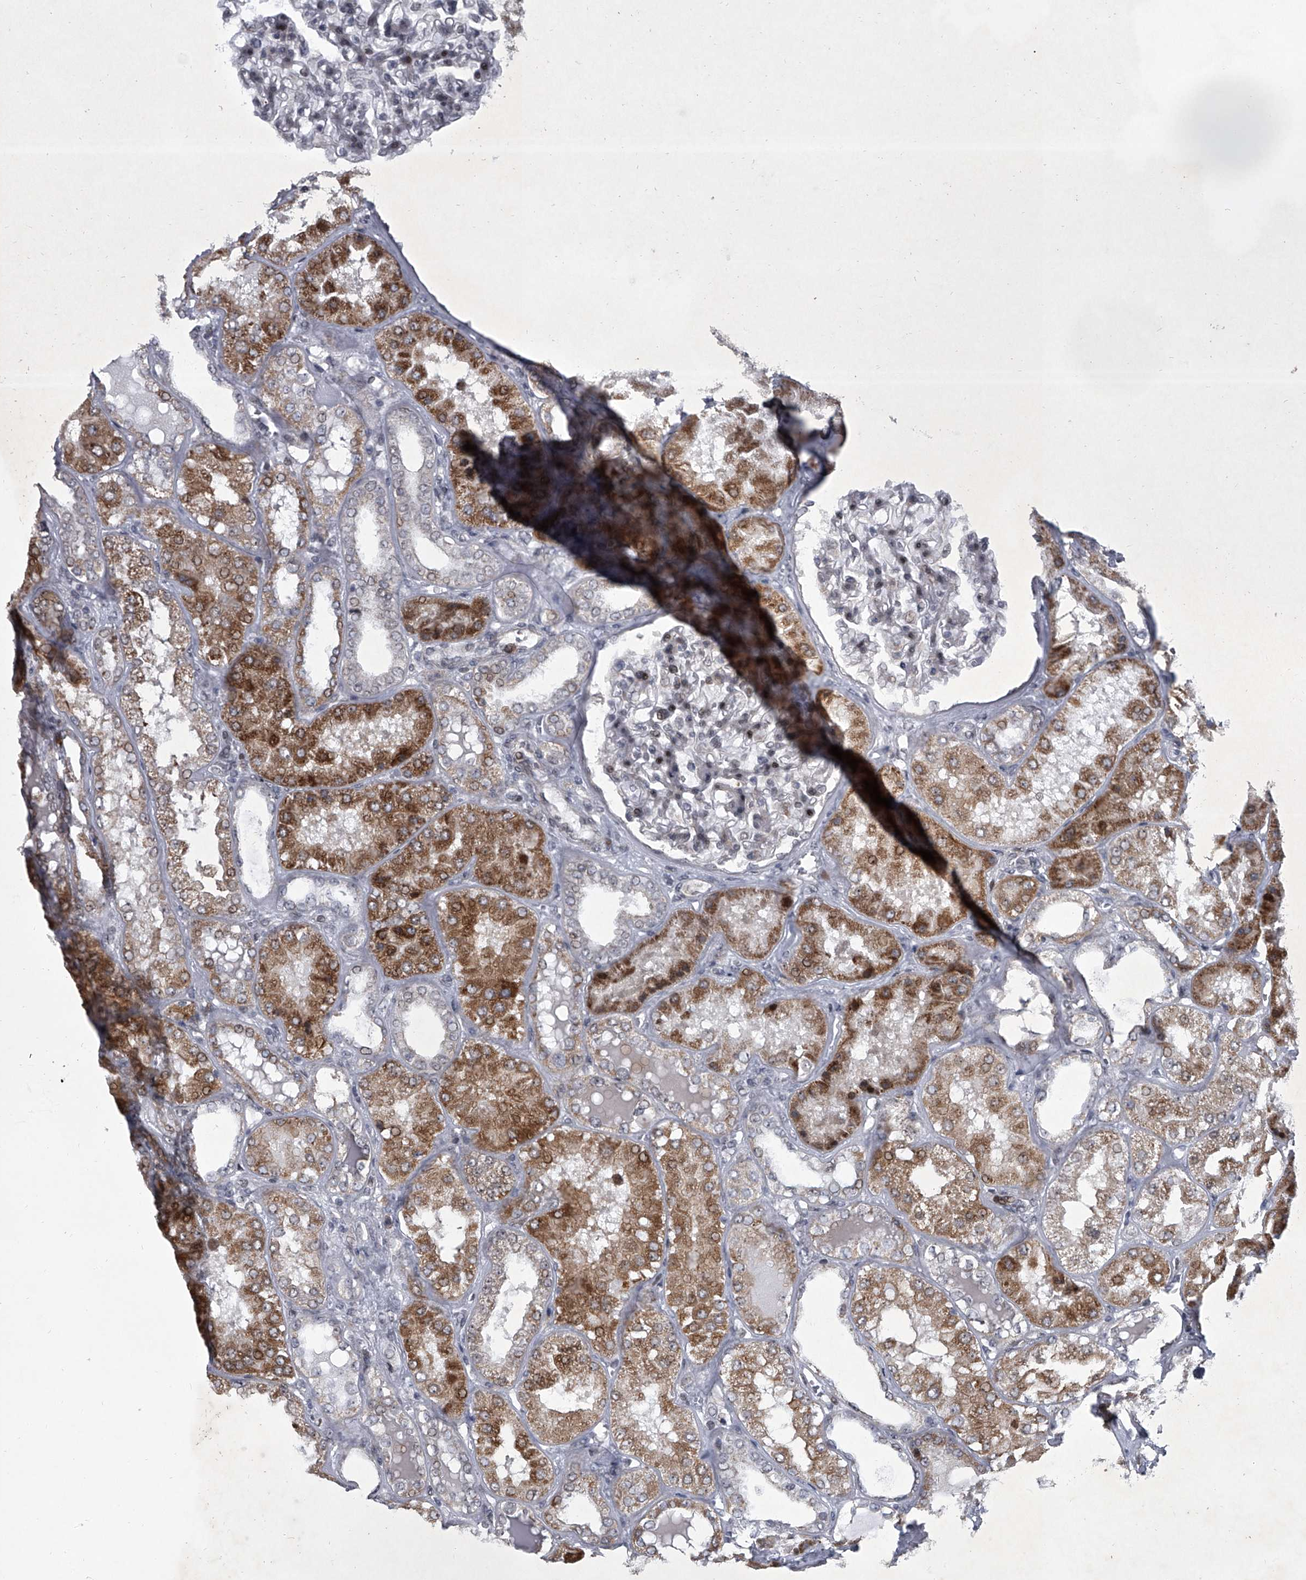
{"staining": {"intensity": "moderate", "quantity": "<25%", "location": "nuclear"}, "tissue": "kidney", "cell_type": "Cells in glomeruli", "image_type": "normal", "snomed": [{"axis": "morphology", "description": "Normal tissue, NOS"}, {"axis": "topography", "description": "Kidney"}], "caption": "Immunohistochemical staining of benign human kidney demonstrates <25% levels of moderate nuclear protein staining in about <25% of cells in glomeruli.", "gene": "MLLT1", "patient": {"sex": "female", "age": 56}}